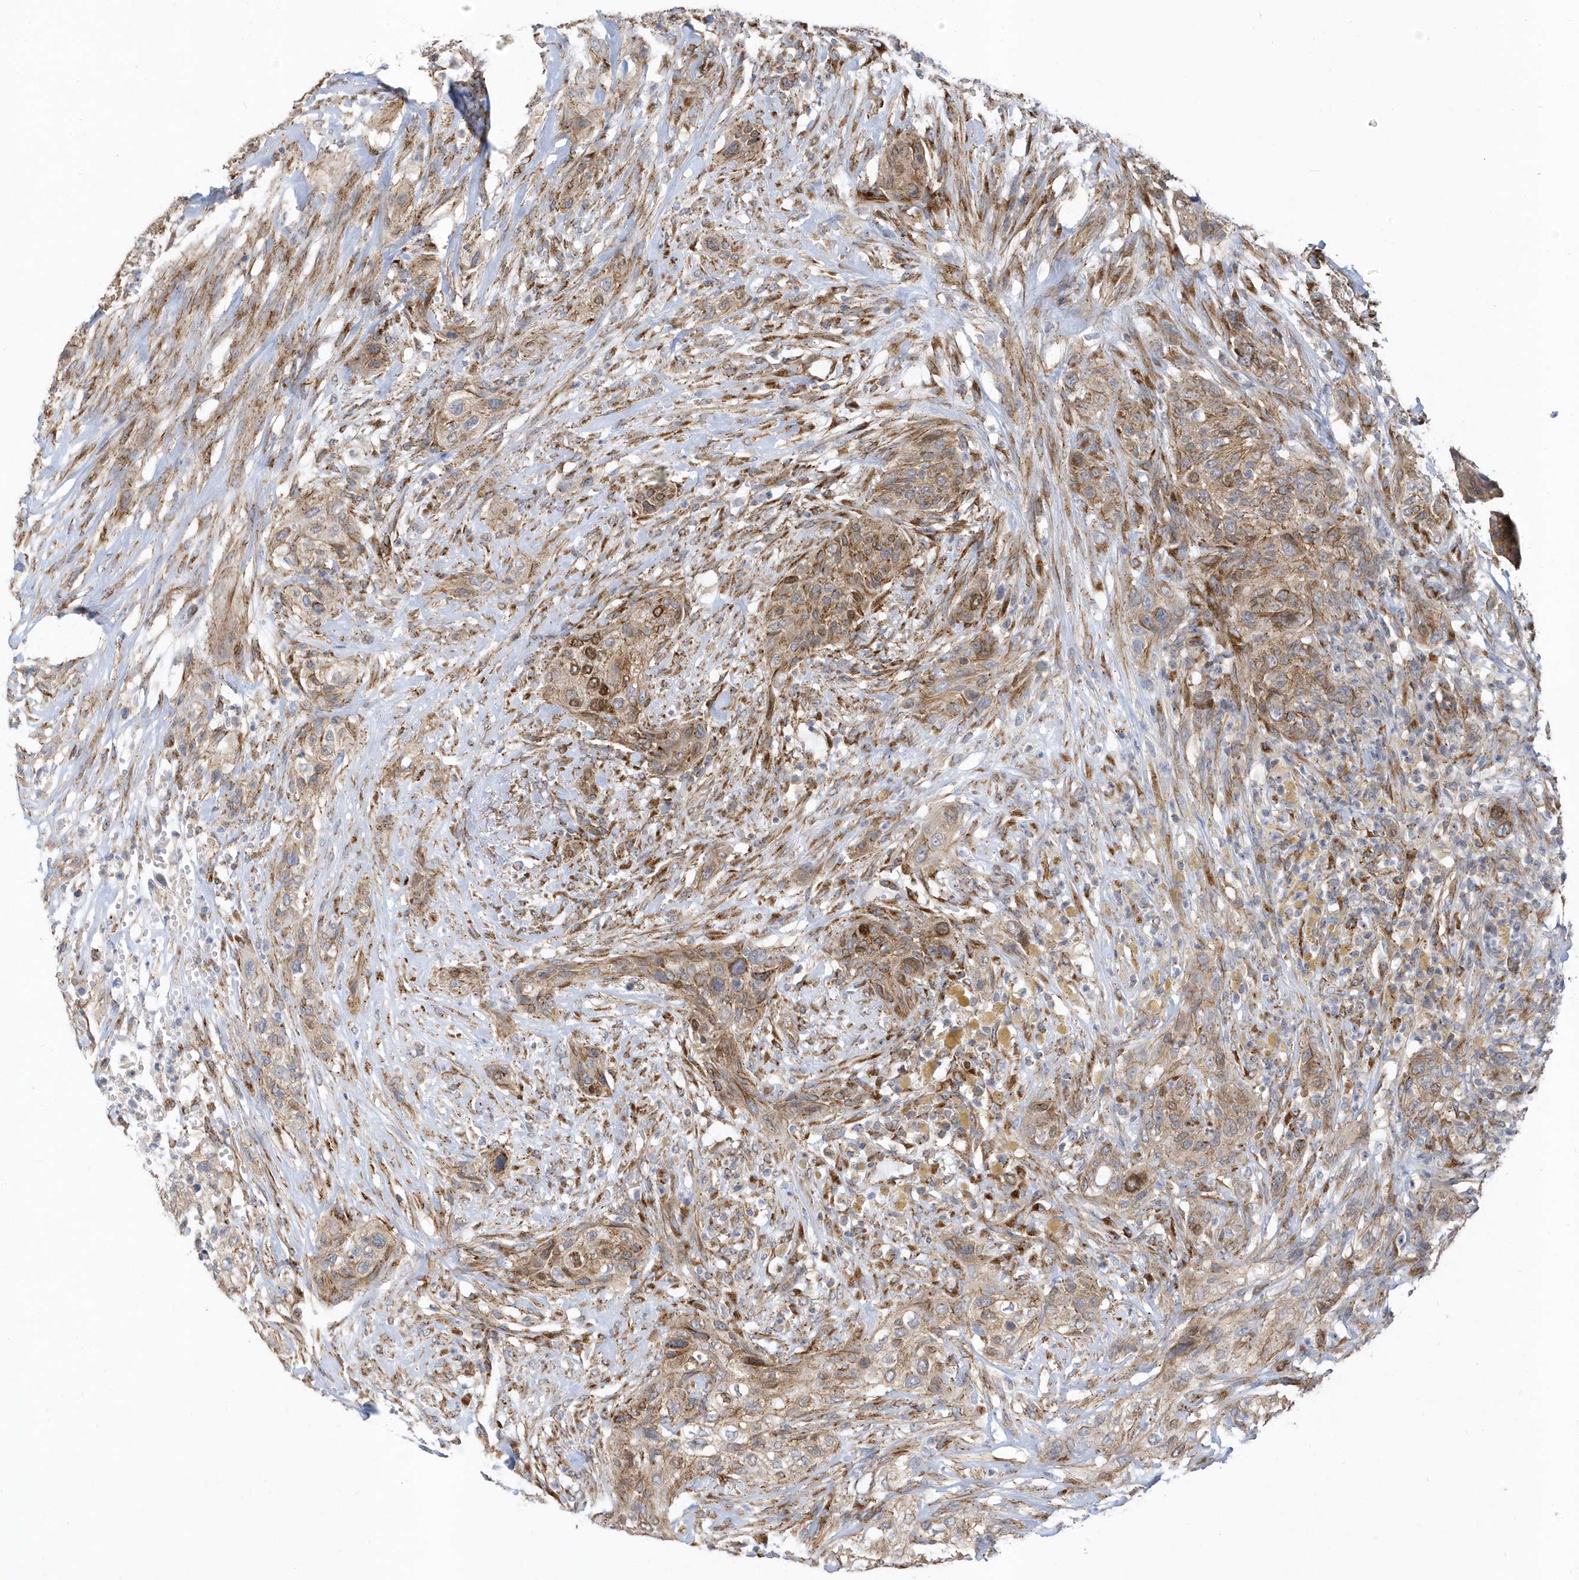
{"staining": {"intensity": "moderate", "quantity": ">75%", "location": "cytoplasmic/membranous,nuclear"}, "tissue": "urothelial cancer", "cell_type": "Tumor cells", "image_type": "cancer", "snomed": [{"axis": "morphology", "description": "Urothelial carcinoma, High grade"}, {"axis": "topography", "description": "Urinary bladder"}], "caption": "A high-resolution photomicrograph shows IHC staining of high-grade urothelial carcinoma, which exhibits moderate cytoplasmic/membranous and nuclear staining in approximately >75% of tumor cells. The protein of interest is stained brown, and the nuclei are stained in blue (DAB (3,3'-diaminobenzidine) IHC with brightfield microscopy, high magnification).", "gene": "HRH4", "patient": {"sex": "male", "age": 35}}